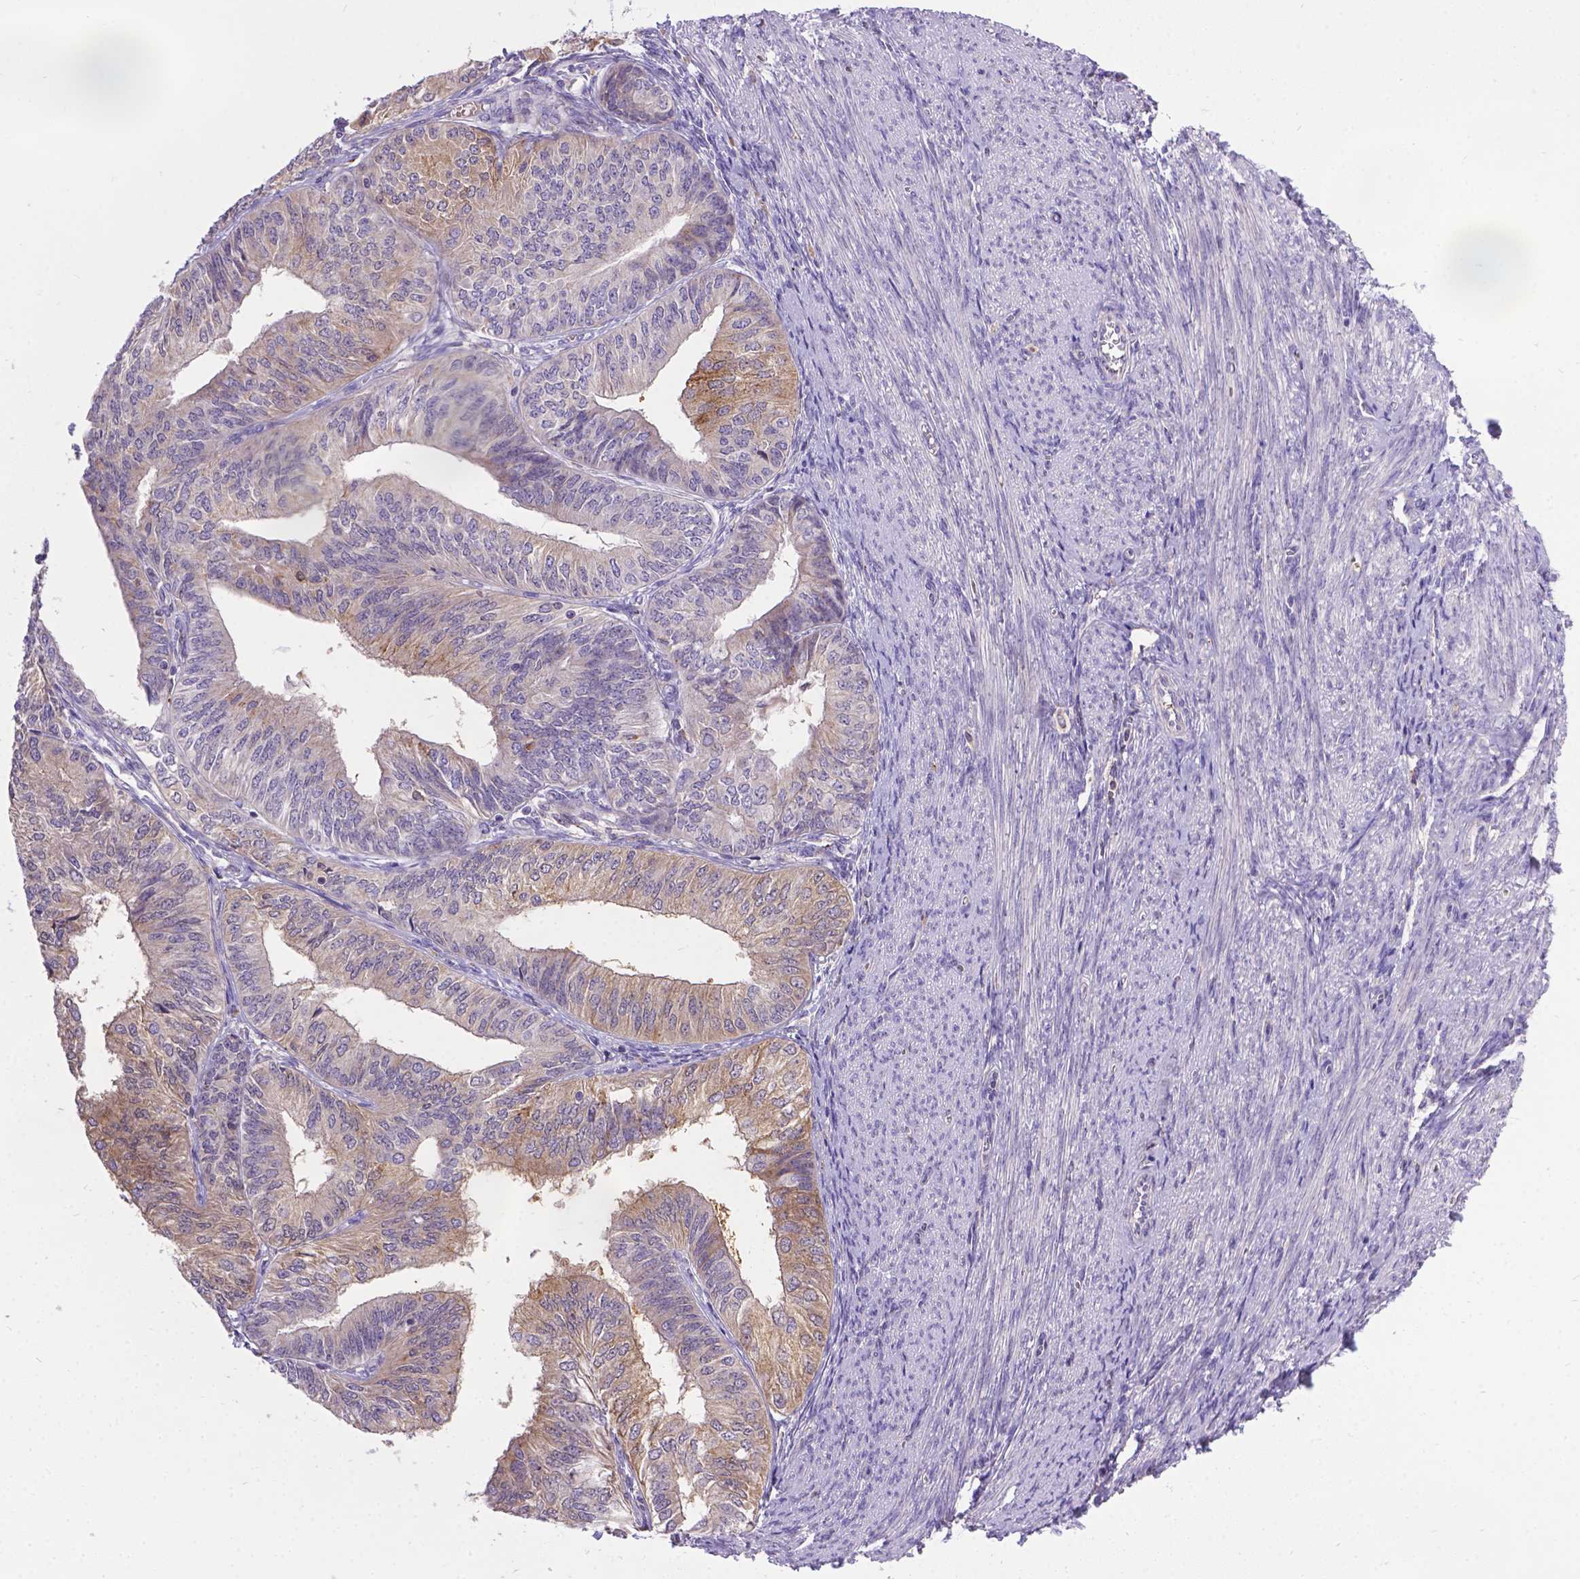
{"staining": {"intensity": "moderate", "quantity": "<25%", "location": "cytoplasmic/membranous"}, "tissue": "endometrial cancer", "cell_type": "Tumor cells", "image_type": "cancer", "snomed": [{"axis": "morphology", "description": "Adenocarcinoma, NOS"}, {"axis": "topography", "description": "Endometrium"}], "caption": "Tumor cells demonstrate low levels of moderate cytoplasmic/membranous staining in about <25% of cells in human endometrial adenocarcinoma. The staining is performed using DAB (3,3'-diaminobenzidine) brown chromogen to label protein expression. The nuclei are counter-stained blue using hematoxylin.", "gene": "TM4SF18", "patient": {"sex": "female", "age": 58}}